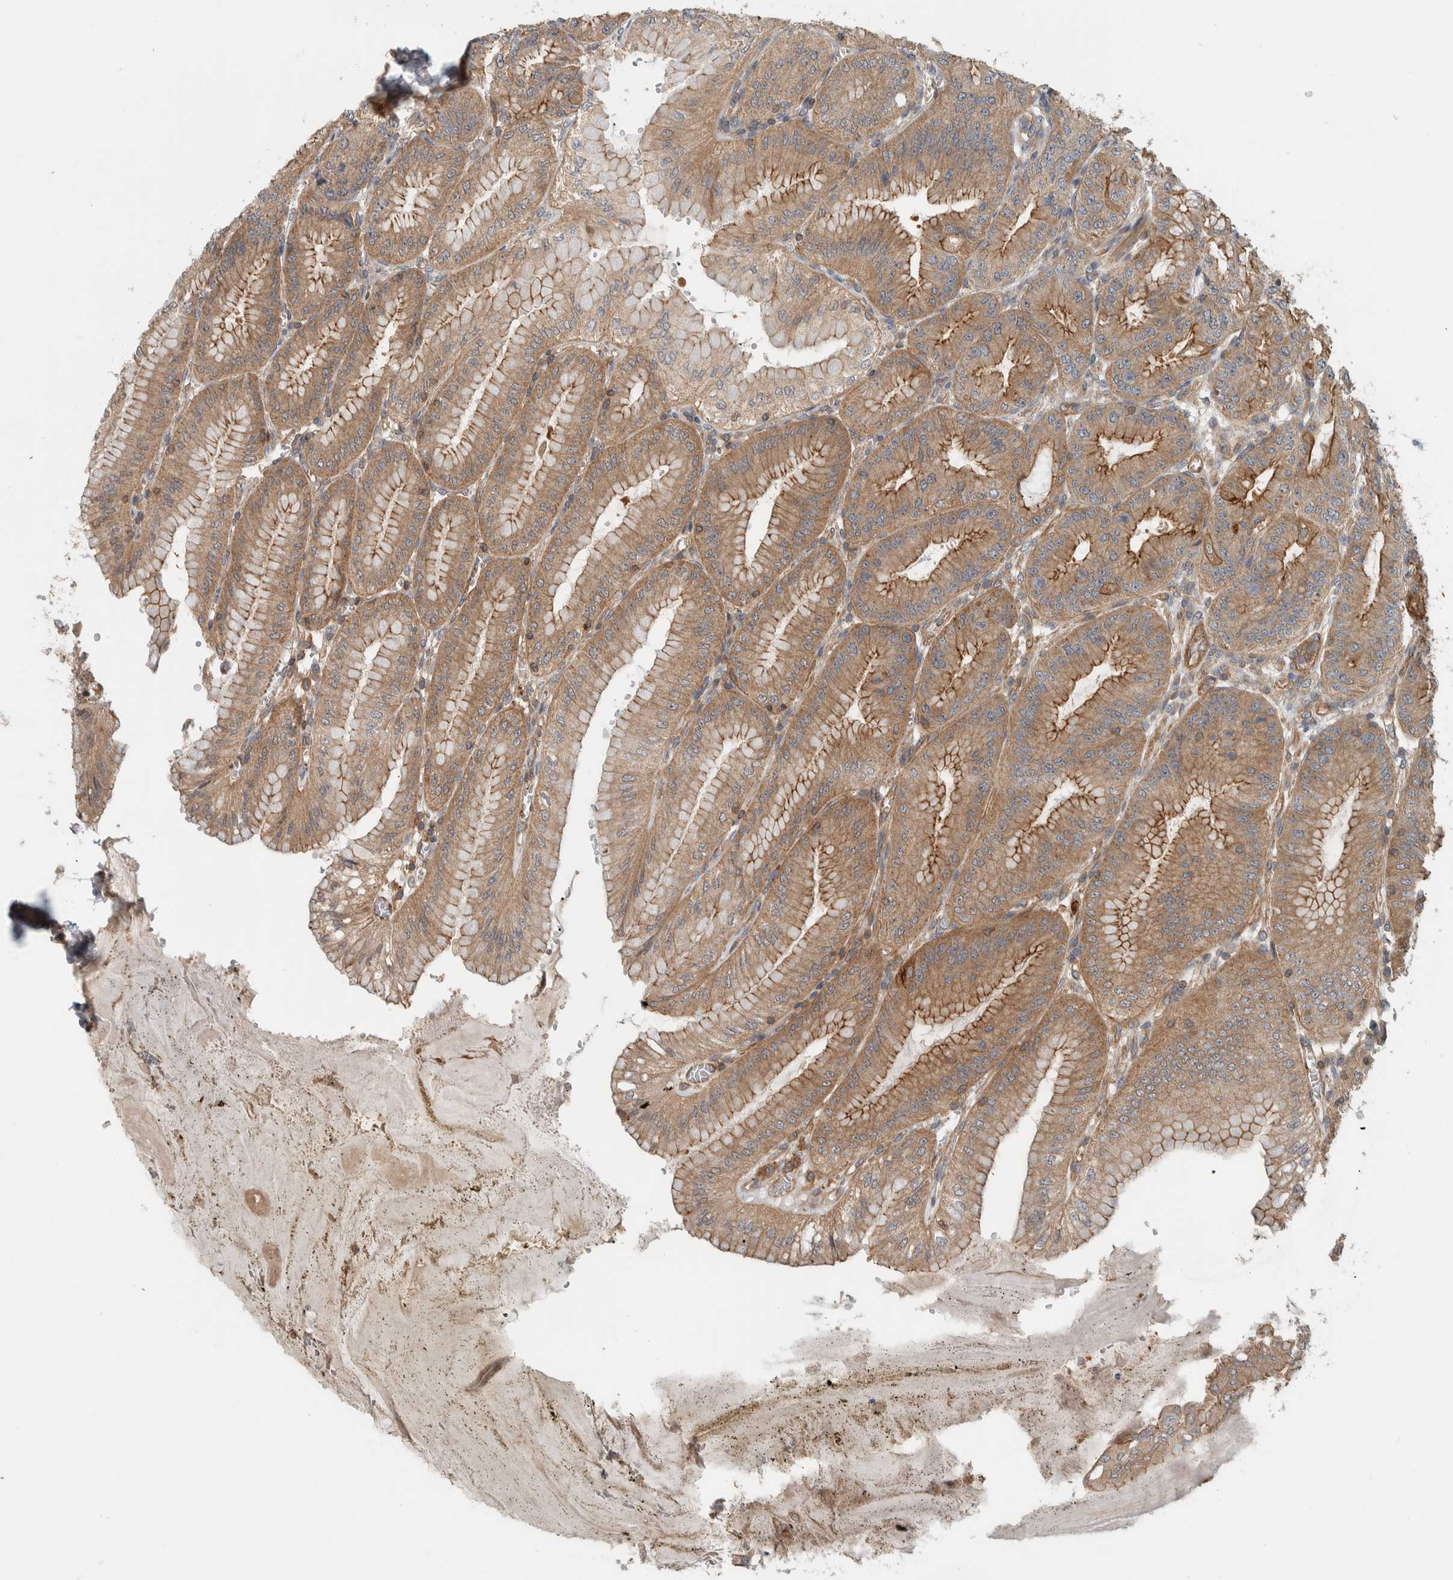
{"staining": {"intensity": "strong", "quantity": "25%-75%", "location": "cytoplasmic/membranous"}, "tissue": "stomach", "cell_type": "Glandular cells", "image_type": "normal", "snomed": [{"axis": "morphology", "description": "Normal tissue, NOS"}, {"axis": "topography", "description": "Stomach, lower"}], "caption": "Protein expression analysis of unremarkable human stomach reveals strong cytoplasmic/membranous expression in about 25%-75% of glandular cells. The staining was performed using DAB (3,3'-diaminobenzidine), with brown indicating positive protein expression. Nuclei are stained blue with hematoxylin.", "gene": "MPRIP", "patient": {"sex": "male", "age": 71}}